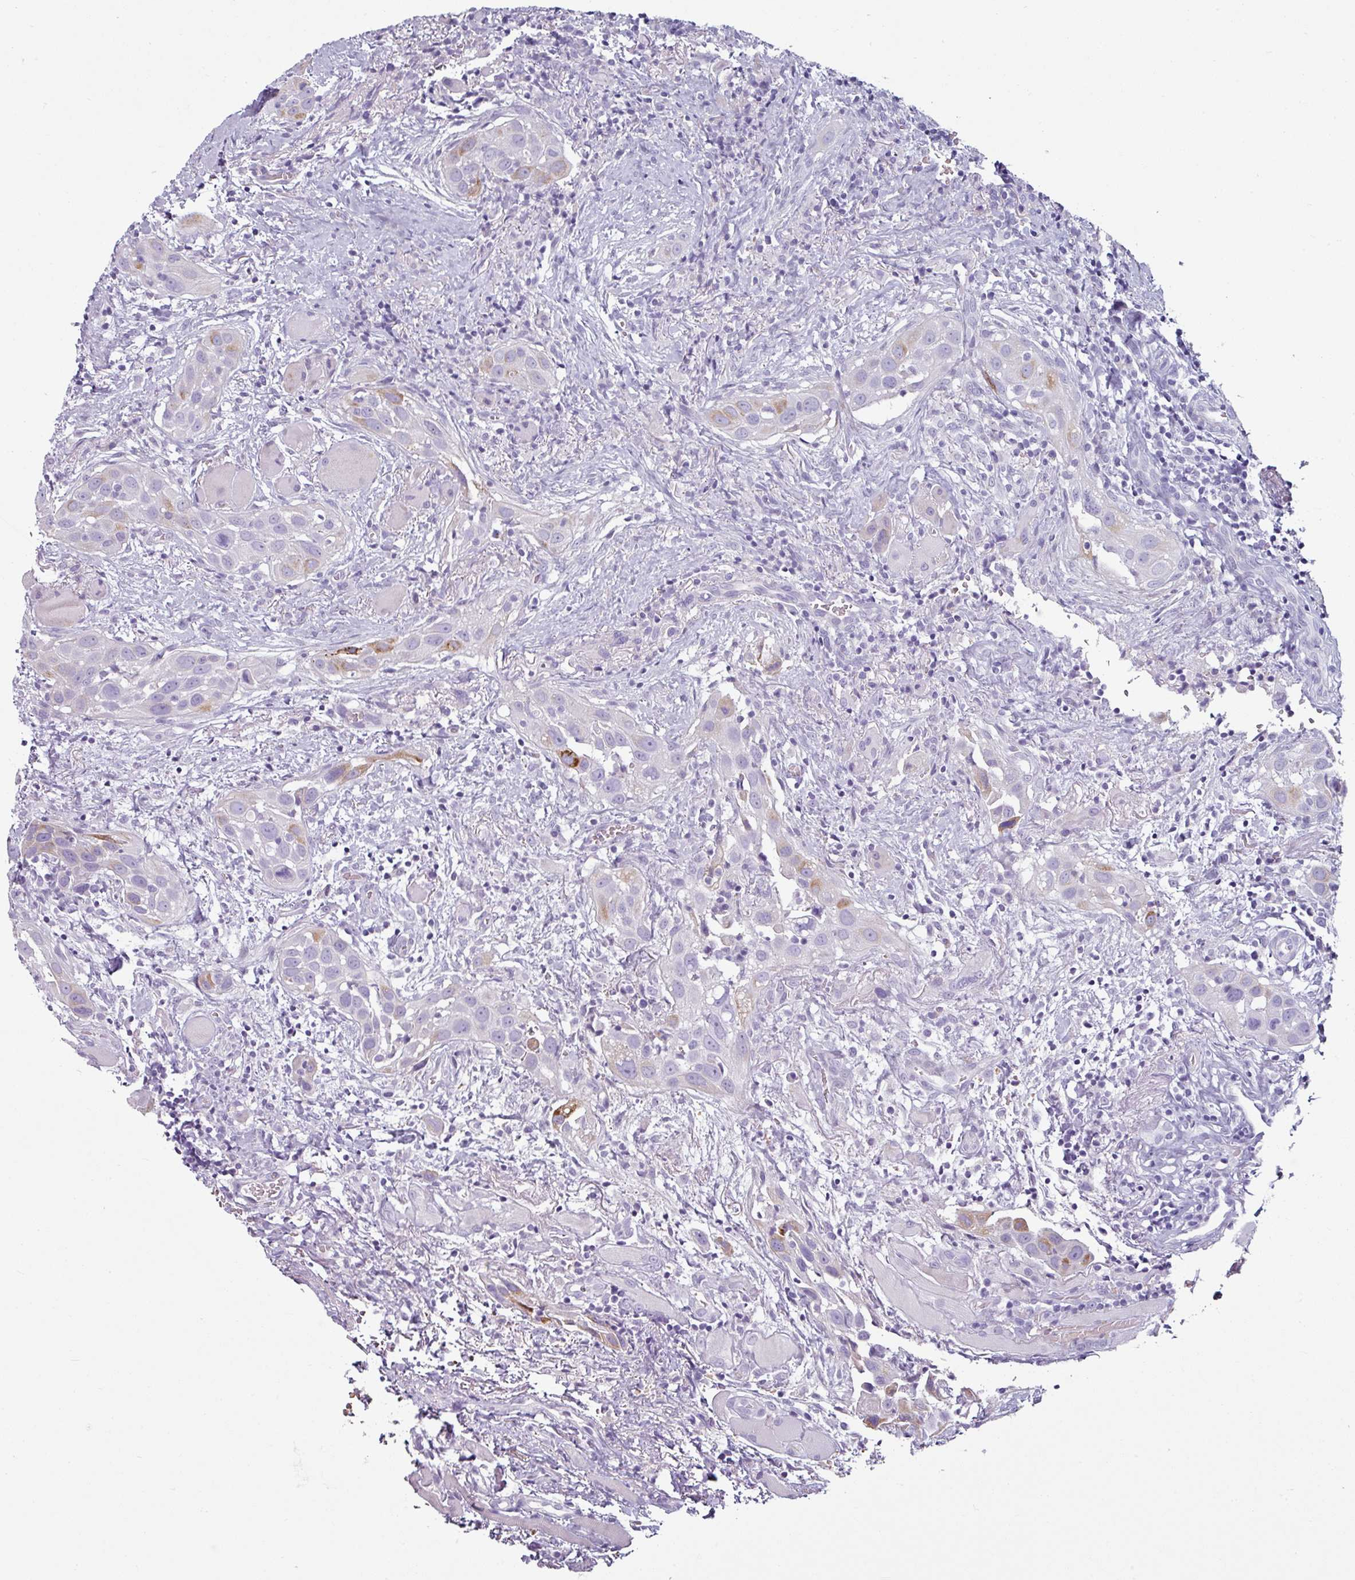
{"staining": {"intensity": "moderate", "quantity": "<25%", "location": "cytoplasmic/membranous"}, "tissue": "head and neck cancer", "cell_type": "Tumor cells", "image_type": "cancer", "snomed": [{"axis": "morphology", "description": "Squamous cell carcinoma, NOS"}, {"axis": "topography", "description": "Oral tissue"}, {"axis": "topography", "description": "Head-Neck"}], "caption": "This is an image of immunohistochemistry (IHC) staining of head and neck cancer (squamous cell carcinoma), which shows moderate expression in the cytoplasmic/membranous of tumor cells.", "gene": "CLCA1", "patient": {"sex": "female", "age": 50}}